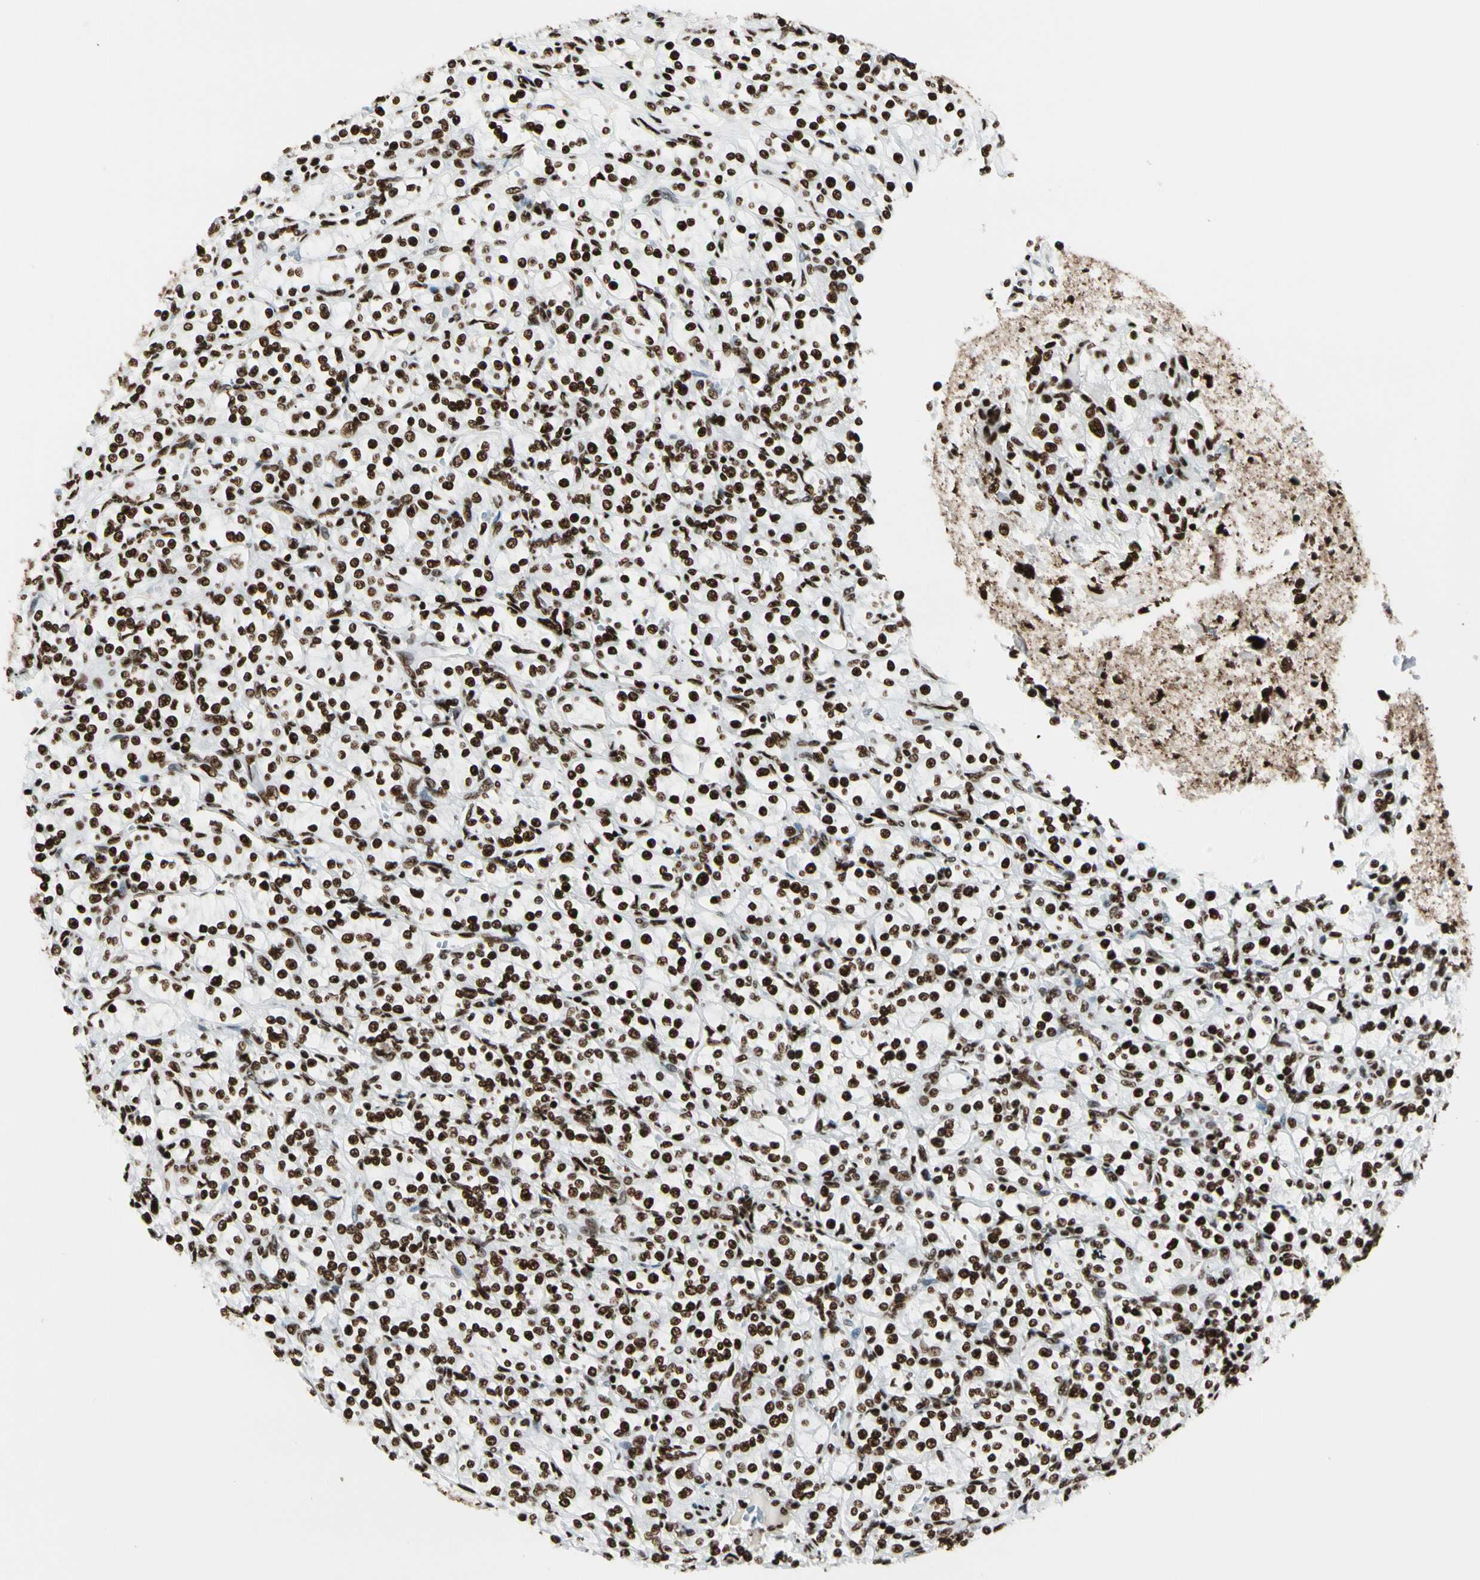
{"staining": {"intensity": "strong", "quantity": ">75%", "location": "nuclear"}, "tissue": "renal cancer", "cell_type": "Tumor cells", "image_type": "cancer", "snomed": [{"axis": "morphology", "description": "Adenocarcinoma, NOS"}, {"axis": "topography", "description": "Kidney"}], "caption": "Renal adenocarcinoma stained for a protein (brown) shows strong nuclear positive staining in about >75% of tumor cells.", "gene": "CCAR1", "patient": {"sex": "male", "age": 77}}